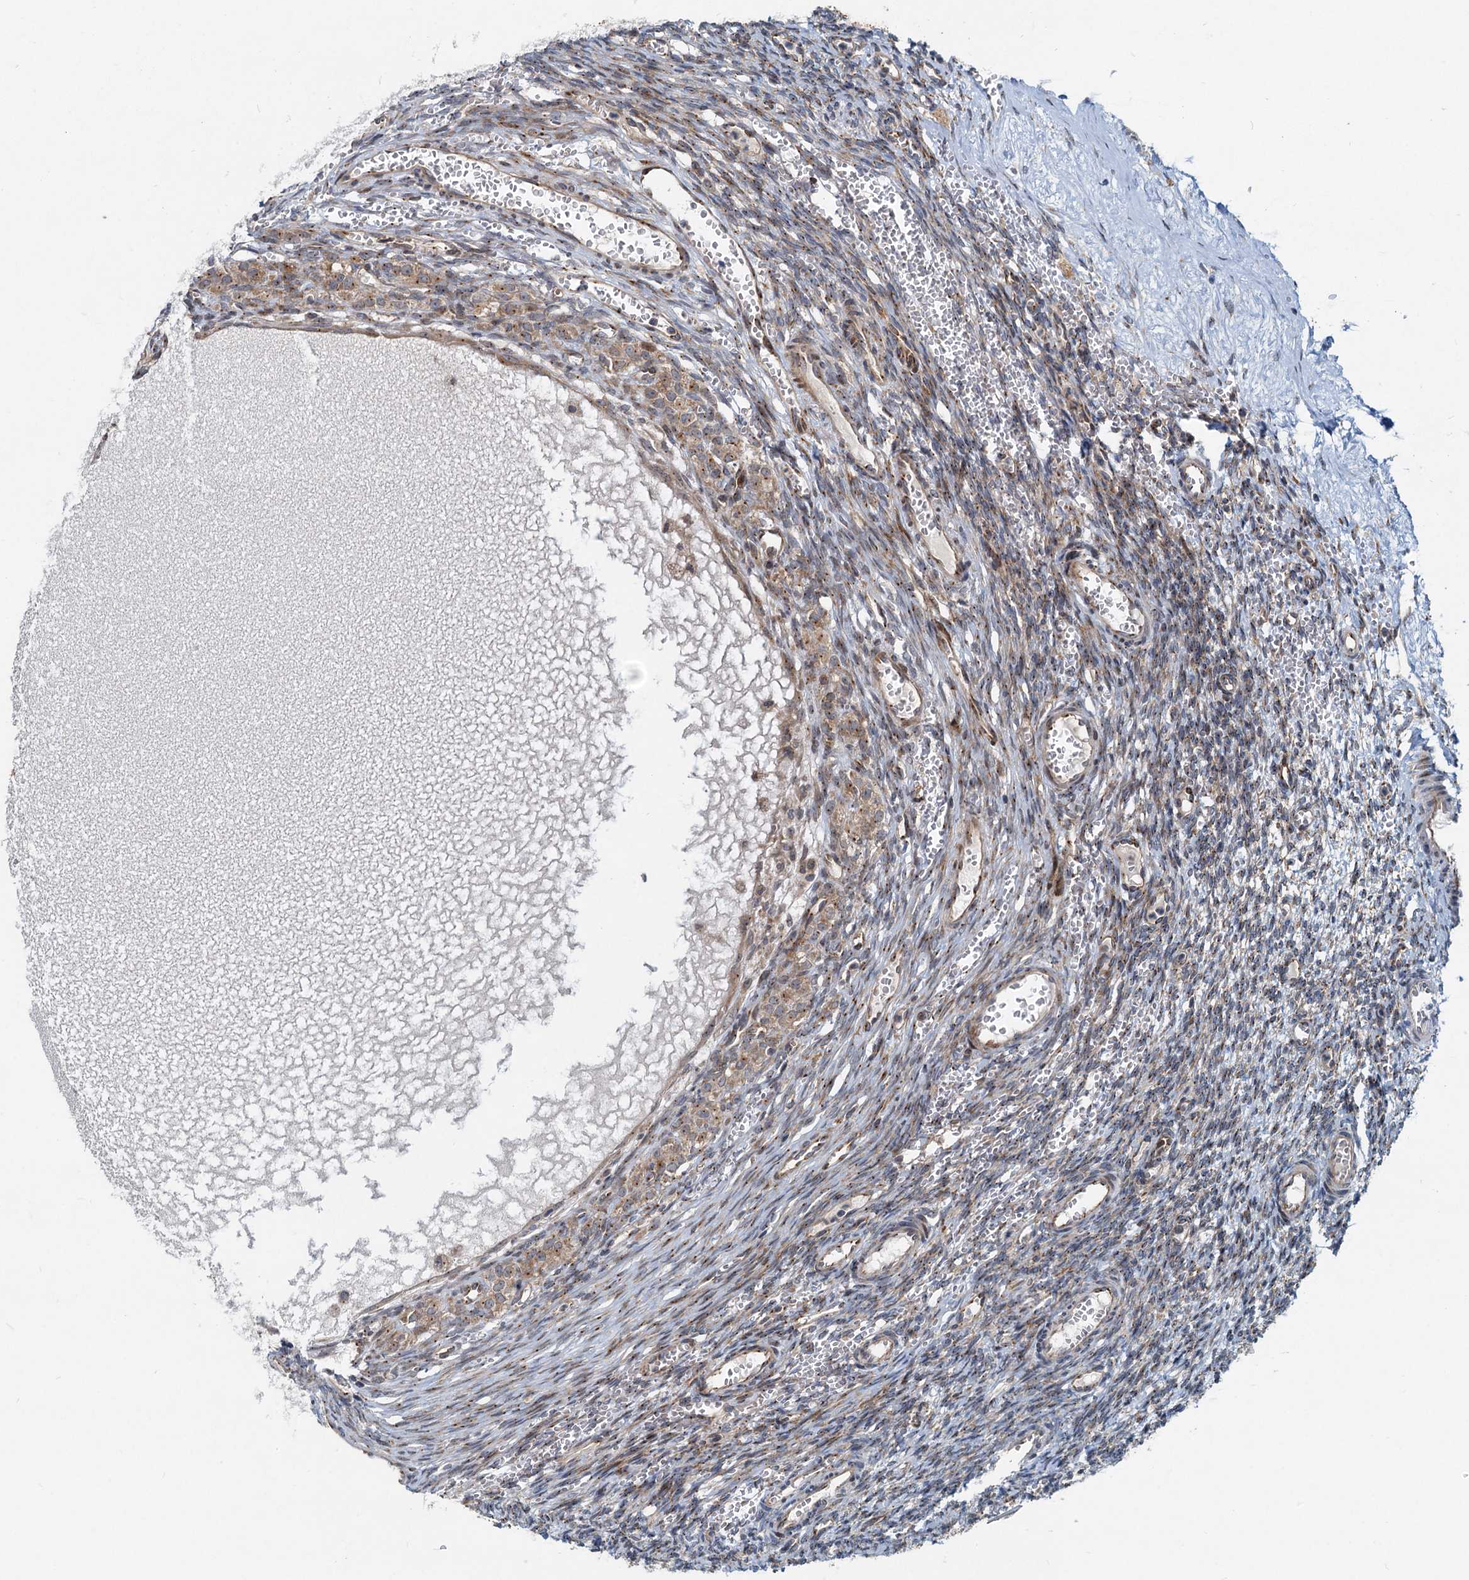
{"staining": {"intensity": "moderate", "quantity": "25%-75%", "location": "cytoplasmic/membranous"}, "tissue": "ovary", "cell_type": "Ovarian stroma cells", "image_type": "normal", "snomed": [{"axis": "morphology", "description": "Normal tissue, NOS"}, {"axis": "topography", "description": "Ovary"}], "caption": "Immunohistochemistry image of normal human ovary stained for a protein (brown), which displays medium levels of moderate cytoplasmic/membranous staining in approximately 25%-75% of ovarian stroma cells.", "gene": "CEP68", "patient": {"sex": "female", "age": 39}}